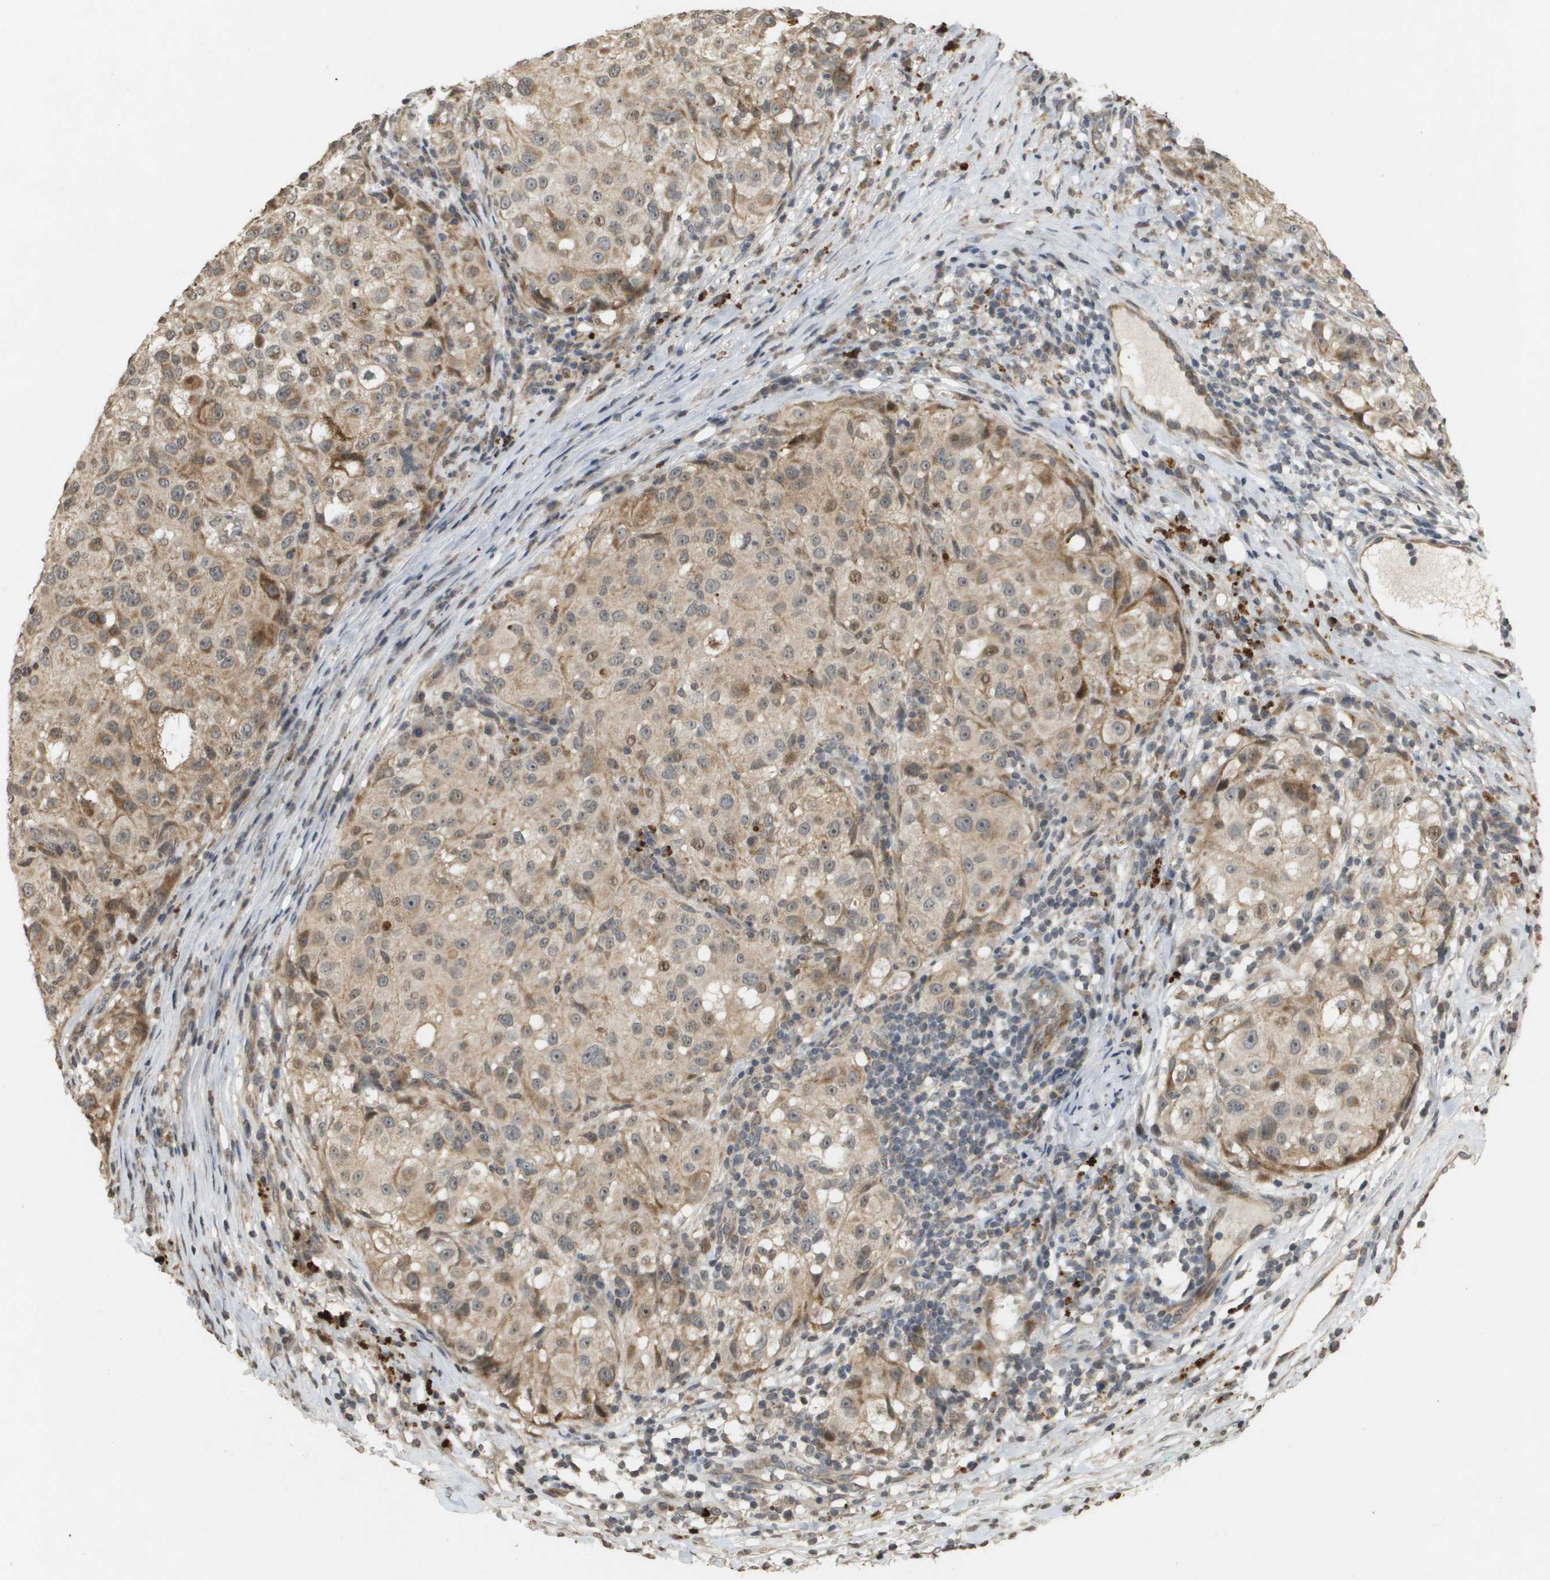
{"staining": {"intensity": "moderate", "quantity": "25%-75%", "location": "cytoplasmic/membranous"}, "tissue": "melanoma", "cell_type": "Tumor cells", "image_type": "cancer", "snomed": [{"axis": "morphology", "description": "Necrosis, NOS"}, {"axis": "morphology", "description": "Malignant melanoma, NOS"}, {"axis": "topography", "description": "Skin"}], "caption": "A high-resolution micrograph shows immunohistochemistry (IHC) staining of melanoma, which displays moderate cytoplasmic/membranous staining in about 25%-75% of tumor cells. (Stains: DAB in brown, nuclei in blue, Microscopy: brightfield microscopy at high magnification).", "gene": "RAB21", "patient": {"sex": "female", "age": 87}}